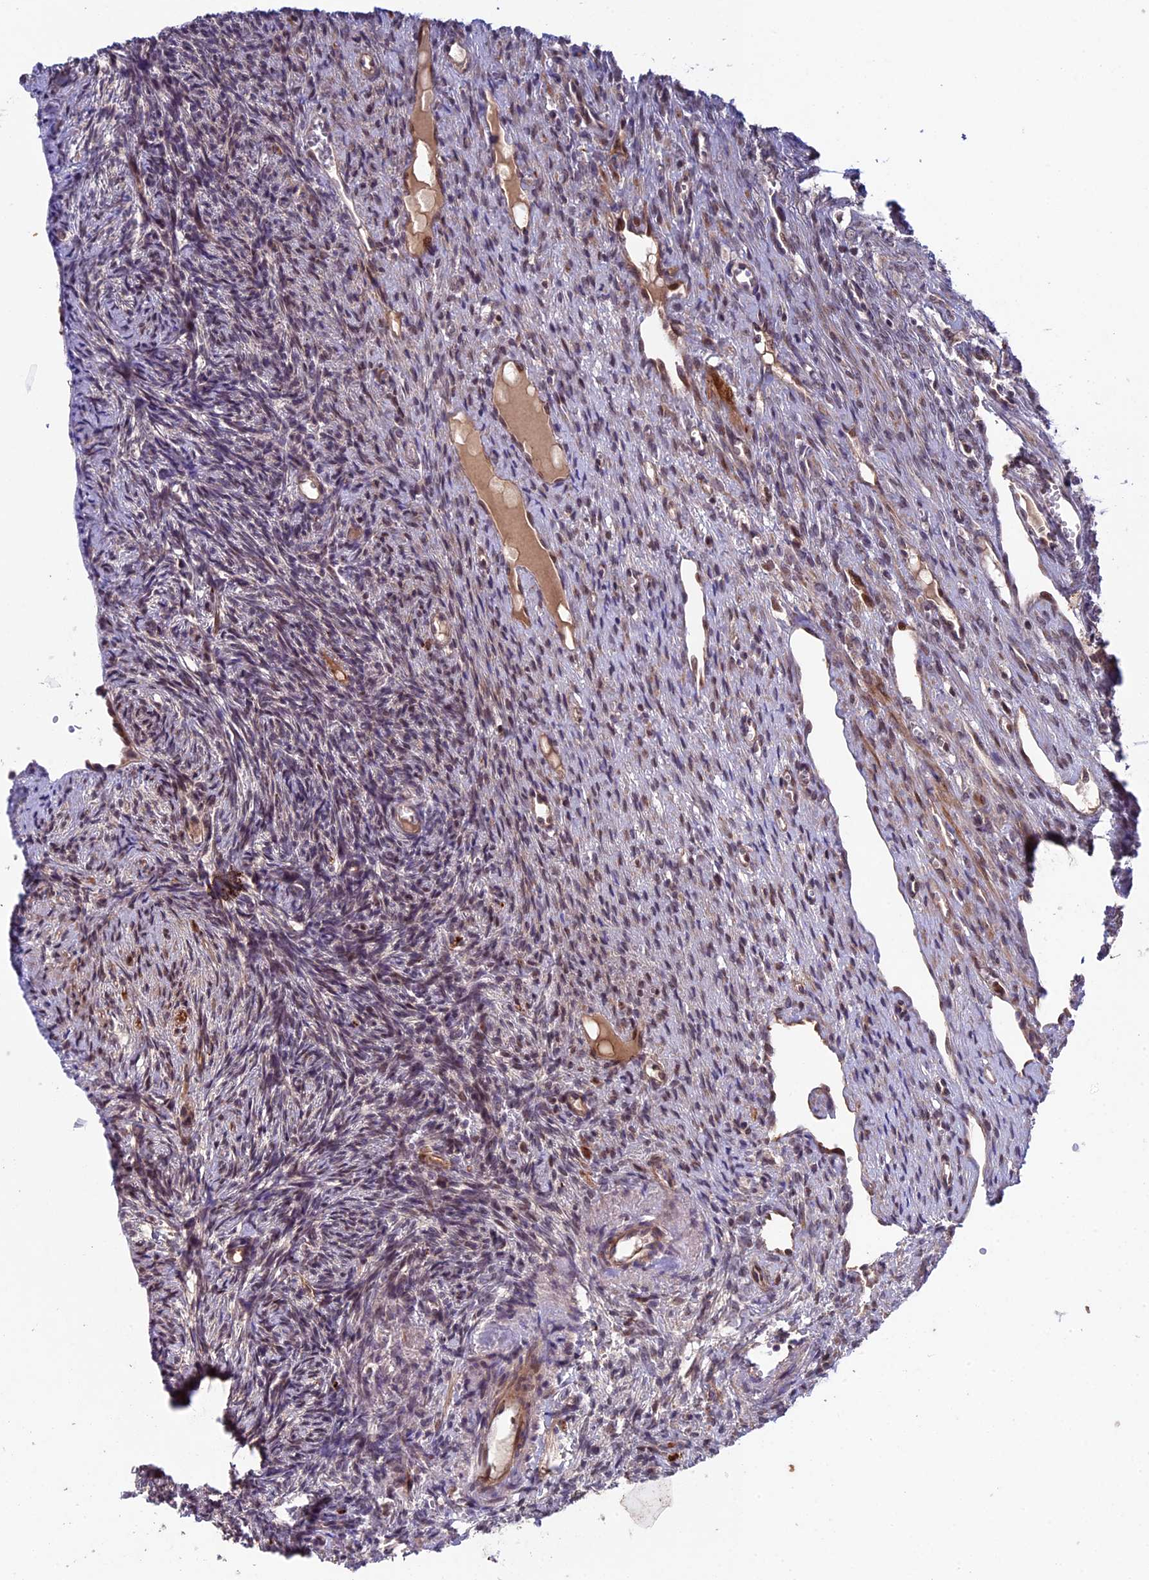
{"staining": {"intensity": "weak", "quantity": "<25%", "location": "cytoplasmic/membranous"}, "tissue": "ovary", "cell_type": "Ovarian stroma cells", "image_type": "normal", "snomed": [{"axis": "morphology", "description": "Normal tissue, NOS"}, {"axis": "topography", "description": "Ovary"}], "caption": "This is an immunohistochemistry micrograph of unremarkable ovary. There is no positivity in ovarian stroma cells.", "gene": "SIPA1L3", "patient": {"sex": "female", "age": 51}}